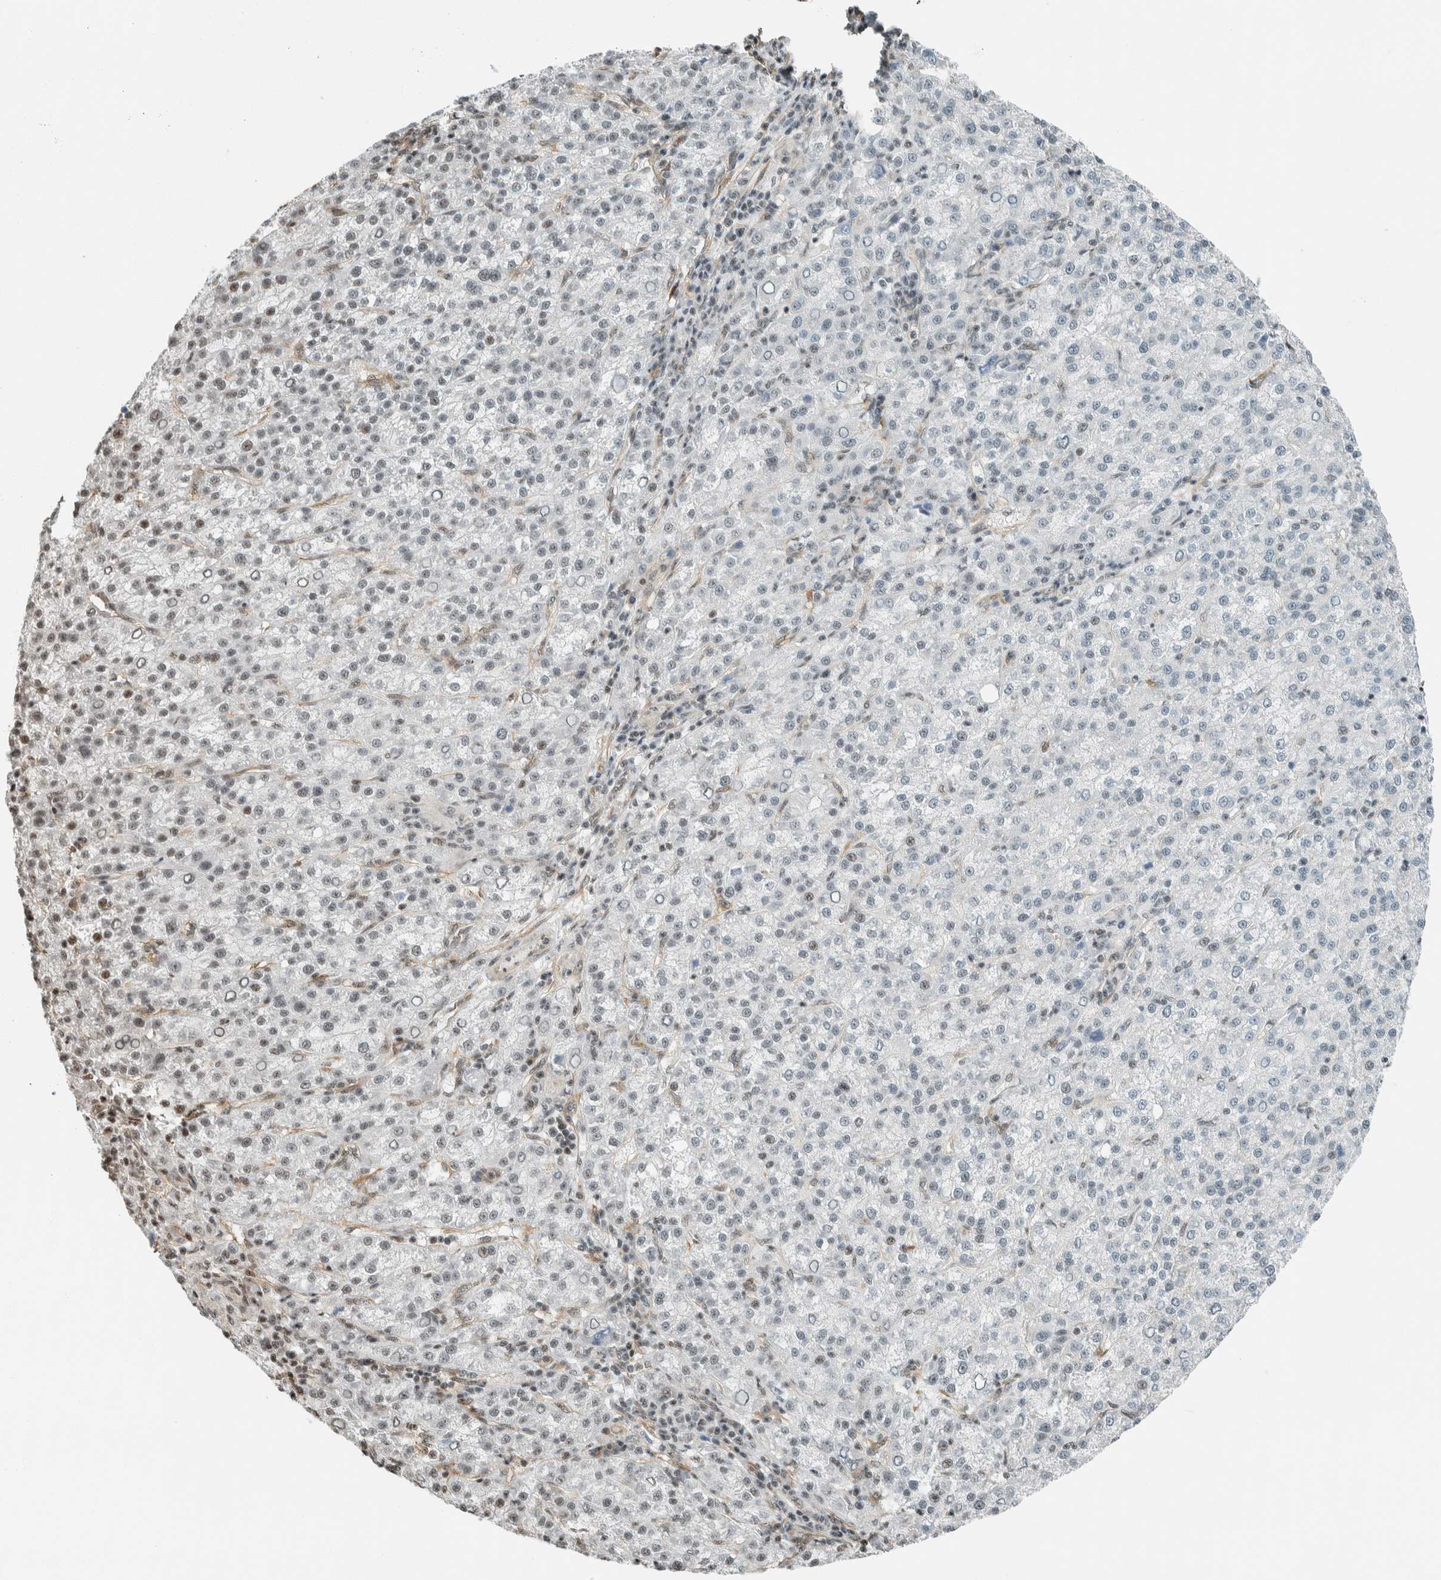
{"staining": {"intensity": "weak", "quantity": "<25%", "location": "nuclear"}, "tissue": "liver cancer", "cell_type": "Tumor cells", "image_type": "cancer", "snomed": [{"axis": "morphology", "description": "Carcinoma, Hepatocellular, NOS"}, {"axis": "topography", "description": "Liver"}], "caption": "This histopathology image is of hepatocellular carcinoma (liver) stained with IHC to label a protein in brown with the nuclei are counter-stained blue. There is no positivity in tumor cells.", "gene": "NIBAN2", "patient": {"sex": "female", "age": 58}}